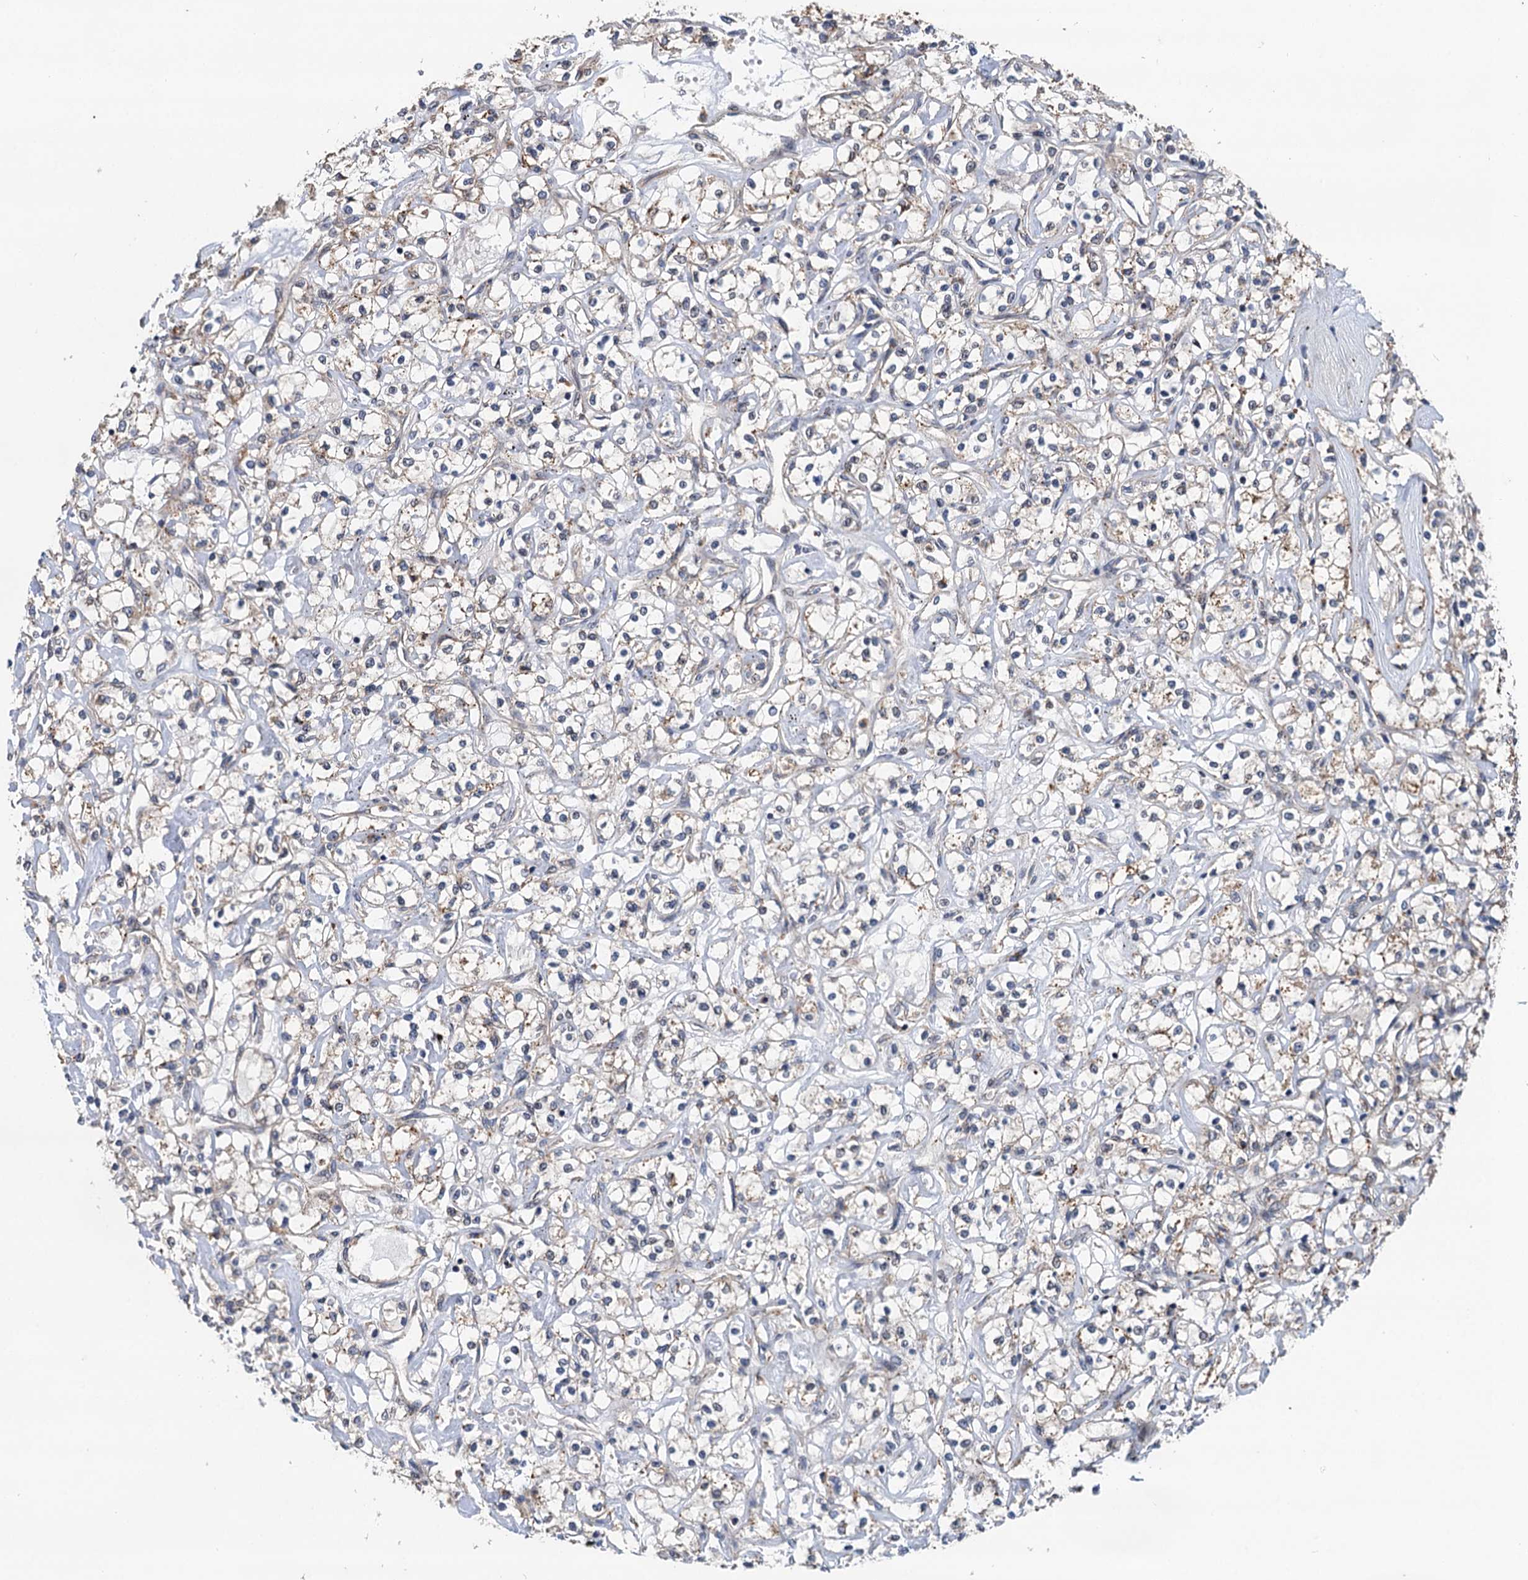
{"staining": {"intensity": "weak", "quantity": "<25%", "location": "cytoplasmic/membranous"}, "tissue": "renal cancer", "cell_type": "Tumor cells", "image_type": "cancer", "snomed": [{"axis": "morphology", "description": "Adenocarcinoma, NOS"}, {"axis": "topography", "description": "Kidney"}], "caption": "Histopathology image shows no protein staining in tumor cells of renal adenocarcinoma tissue. Brightfield microscopy of immunohistochemistry stained with DAB (3,3'-diaminobenzidine) (brown) and hematoxylin (blue), captured at high magnification.", "gene": "NLRP10", "patient": {"sex": "female", "age": 59}}